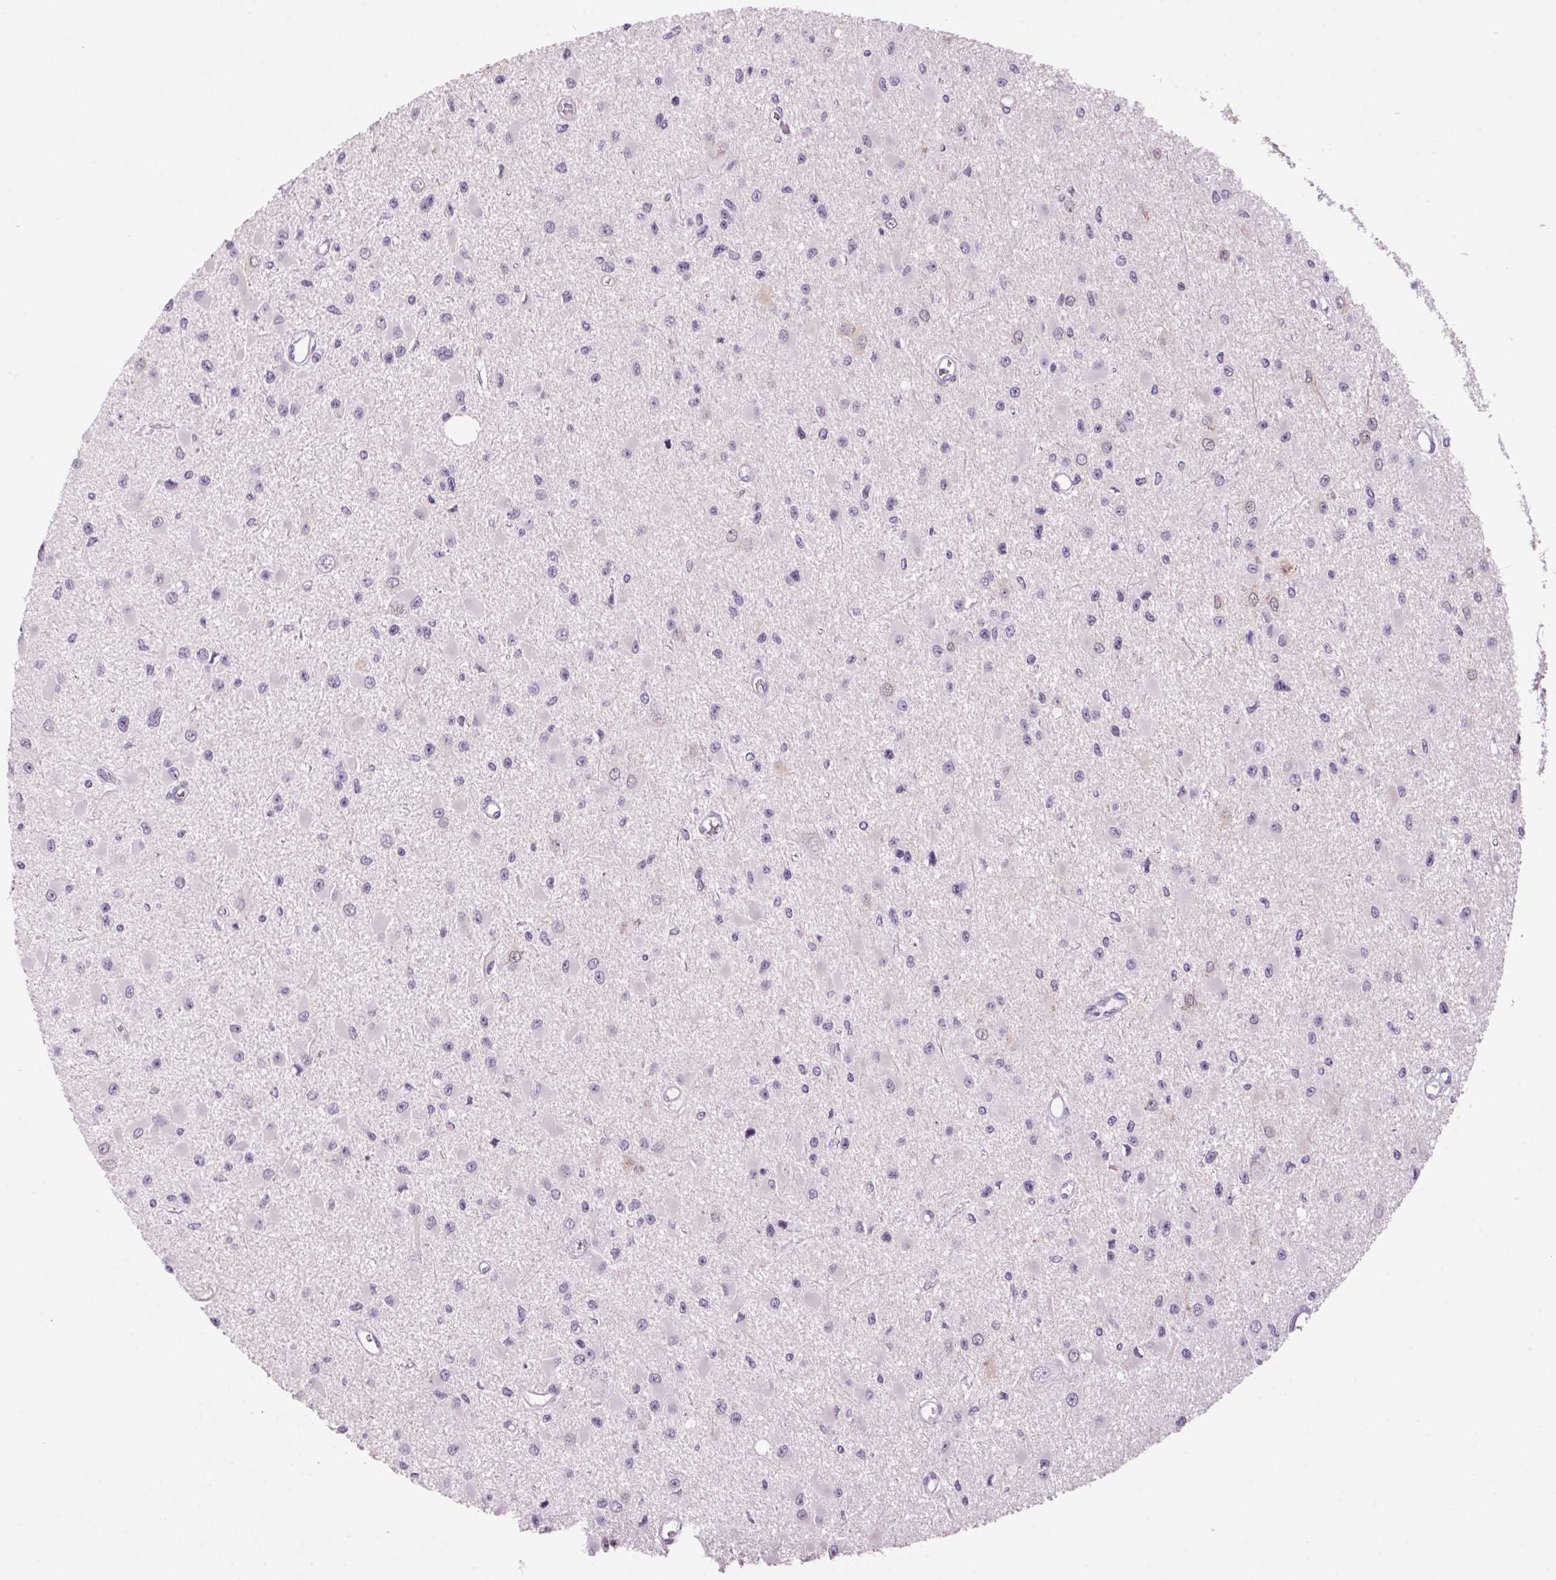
{"staining": {"intensity": "negative", "quantity": "none", "location": "none"}, "tissue": "glioma", "cell_type": "Tumor cells", "image_type": "cancer", "snomed": [{"axis": "morphology", "description": "Glioma, malignant, High grade"}, {"axis": "topography", "description": "Brain"}], "caption": "The image reveals no significant staining in tumor cells of malignant glioma (high-grade). Brightfield microscopy of immunohistochemistry stained with DAB (brown) and hematoxylin (blue), captured at high magnification.", "gene": "PPP1R1A", "patient": {"sex": "male", "age": 54}}